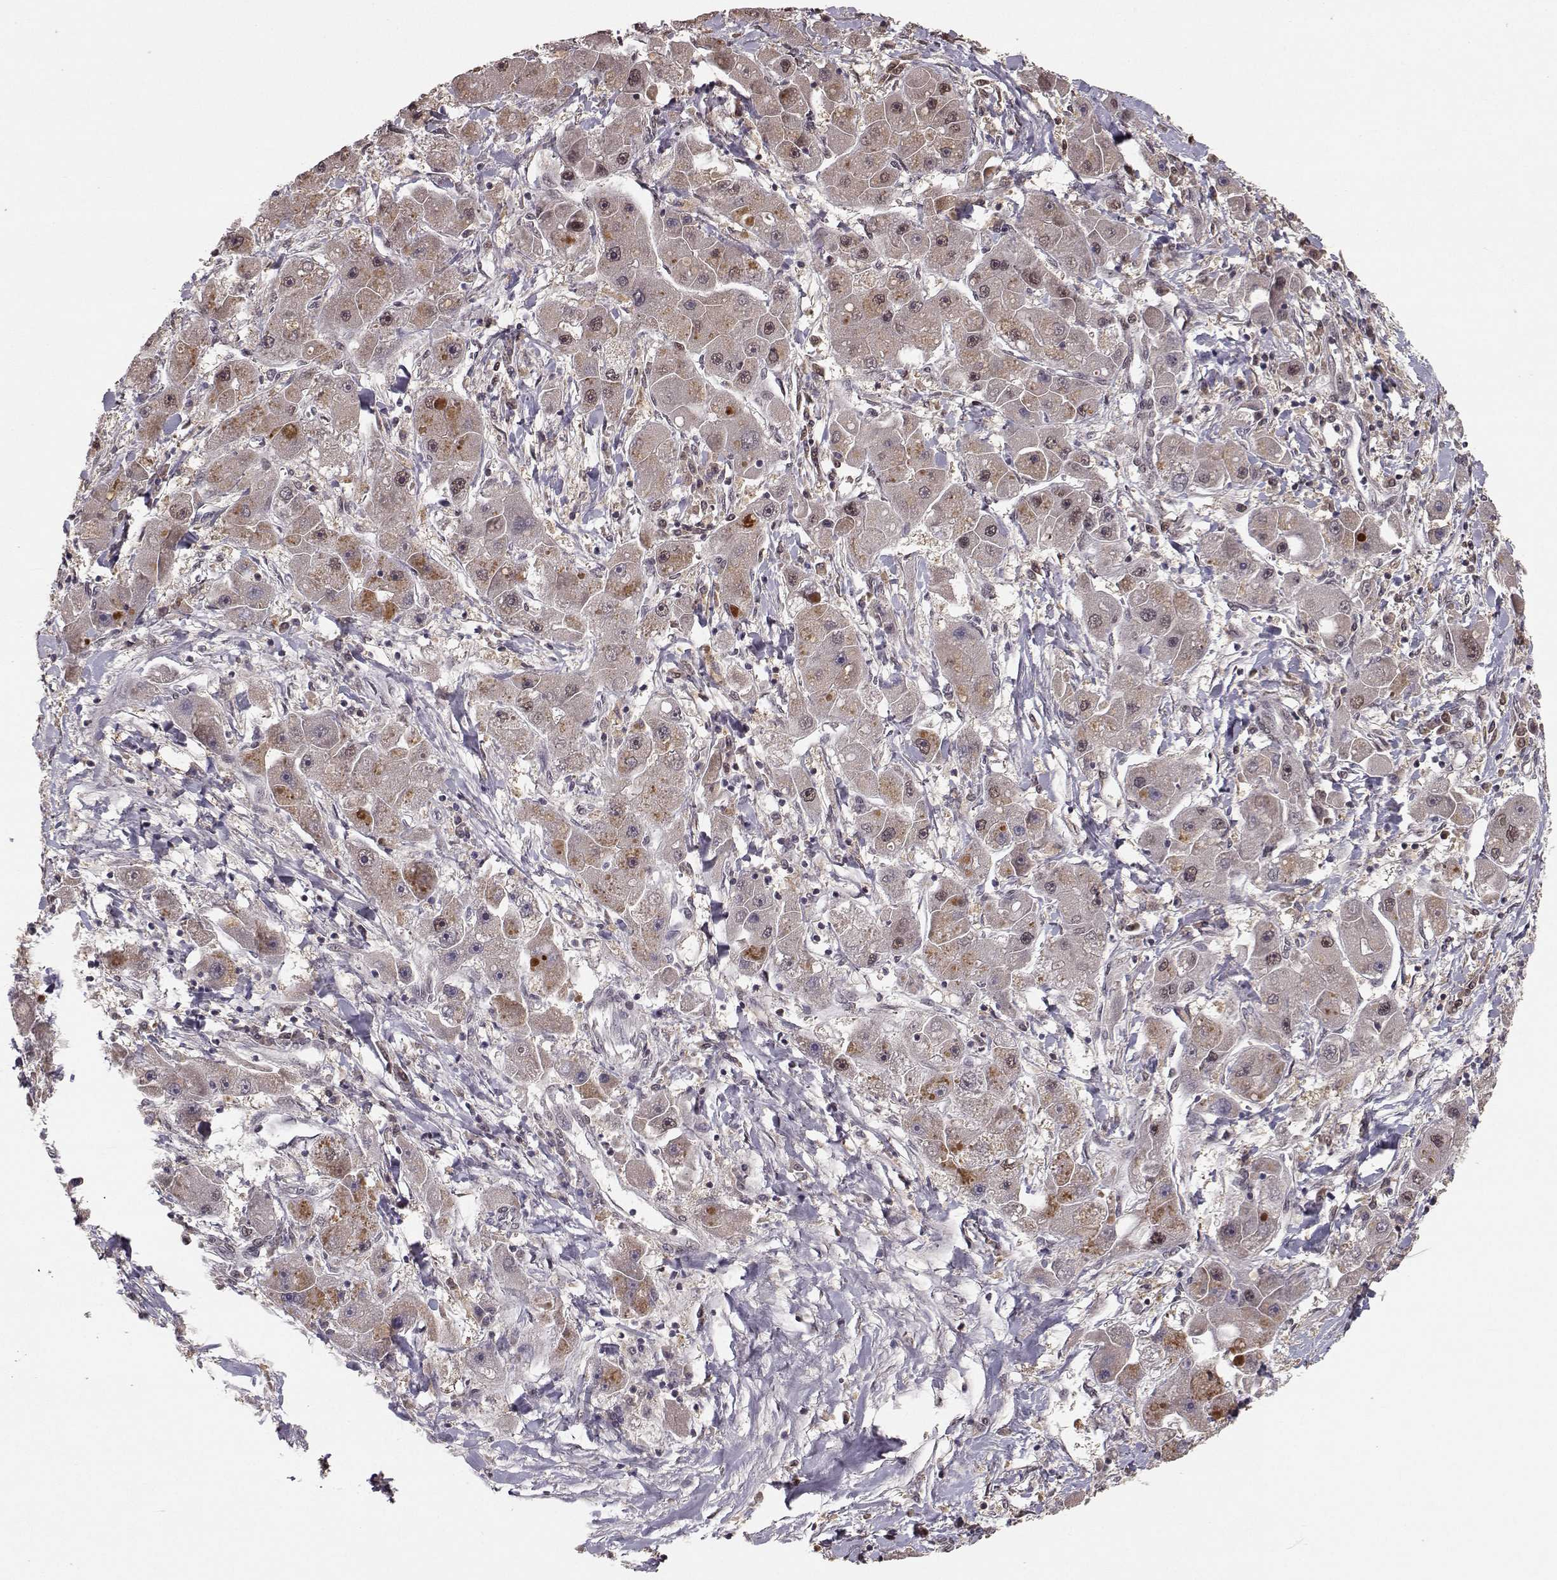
{"staining": {"intensity": "moderate", "quantity": "<25%", "location": "cytoplasmic/membranous"}, "tissue": "liver cancer", "cell_type": "Tumor cells", "image_type": "cancer", "snomed": [{"axis": "morphology", "description": "Carcinoma, Hepatocellular, NOS"}, {"axis": "topography", "description": "Liver"}], "caption": "Immunohistochemical staining of human liver cancer (hepatocellular carcinoma) displays low levels of moderate cytoplasmic/membranous expression in approximately <25% of tumor cells. (Brightfield microscopy of DAB IHC at high magnification).", "gene": "PLEKHG3", "patient": {"sex": "male", "age": 24}}